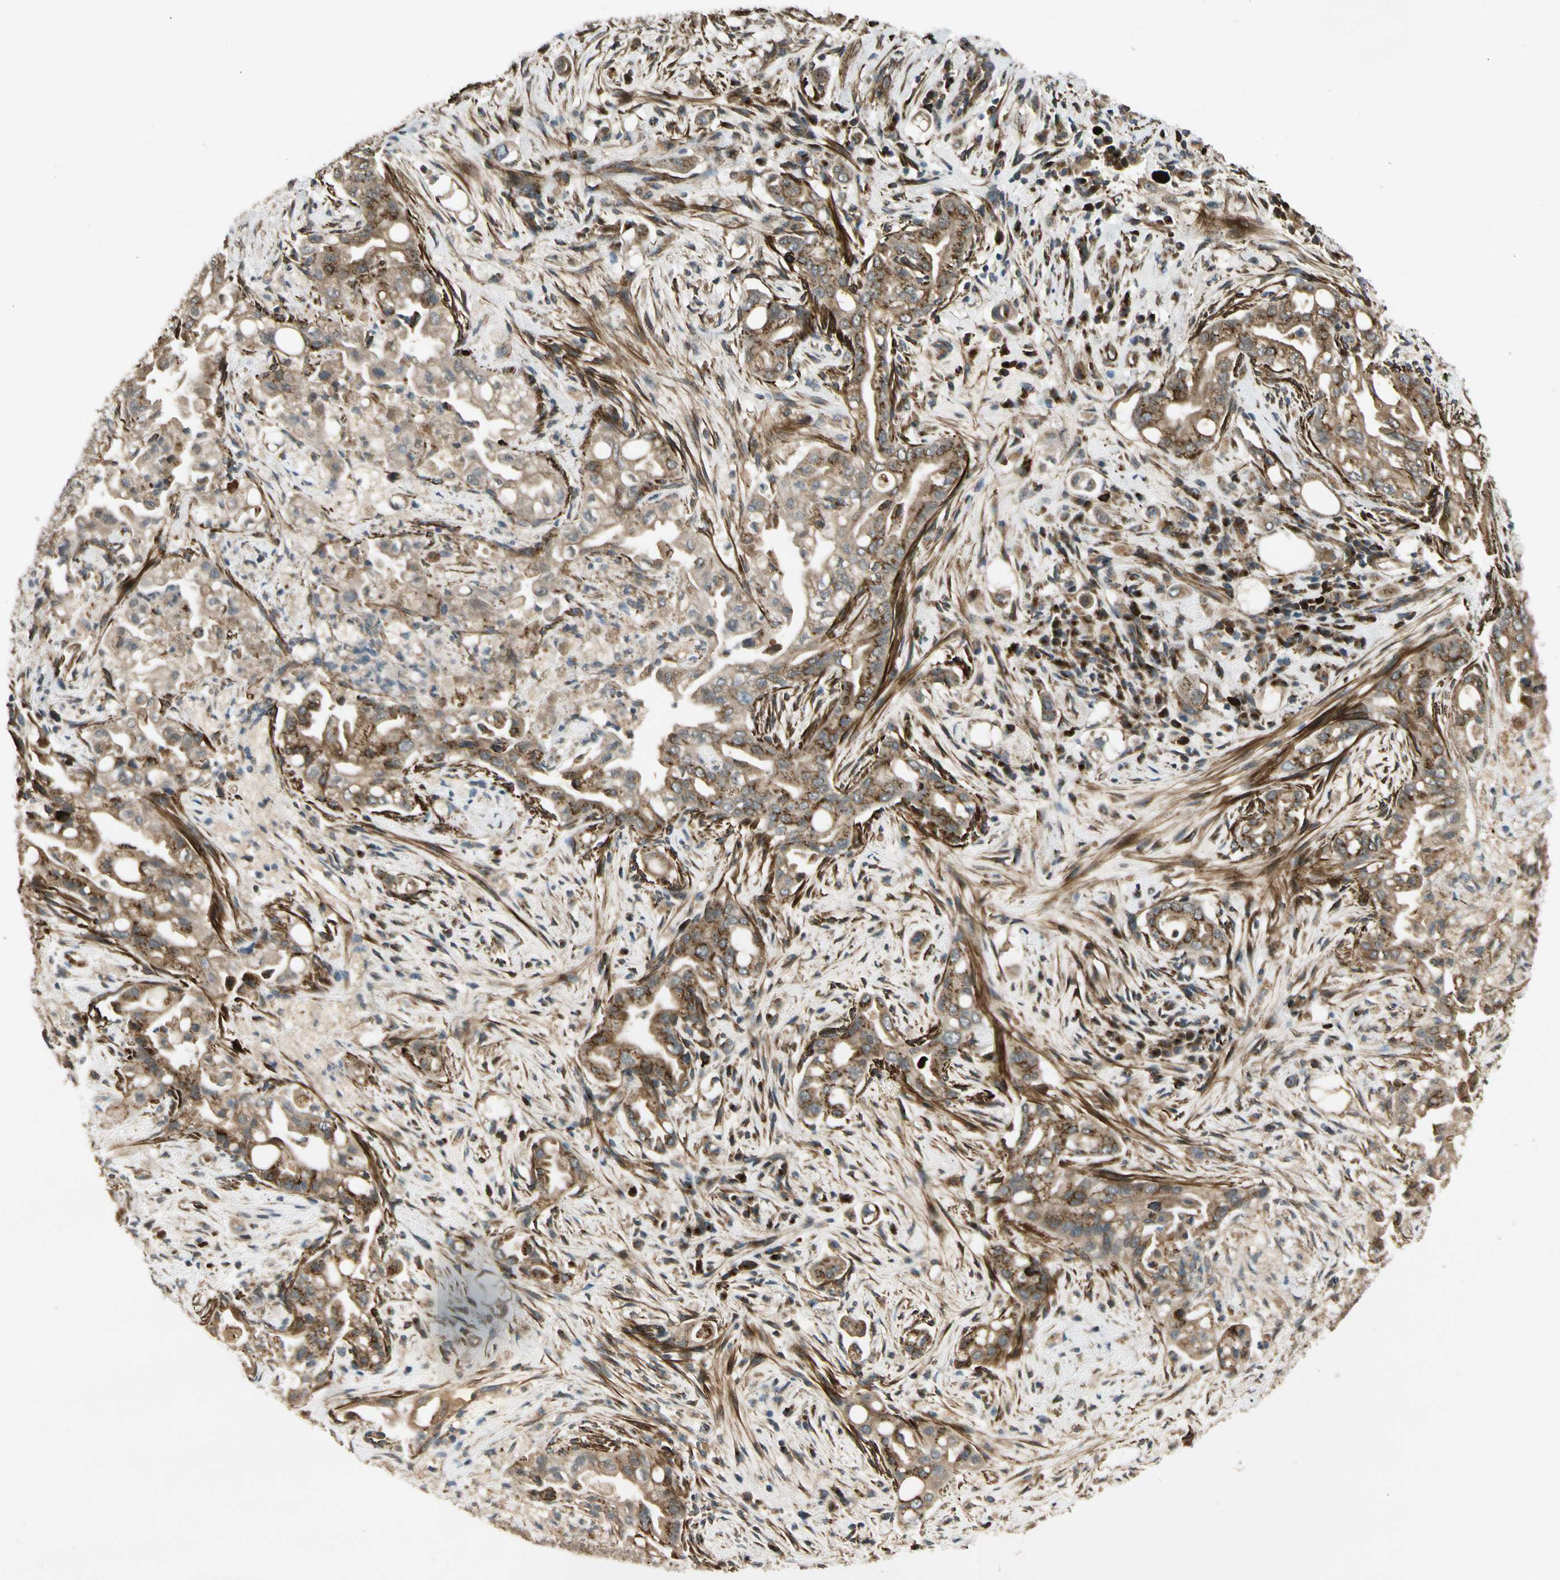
{"staining": {"intensity": "moderate", "quantity": ">75%", "location": "cytoplasmic/membranous"}, "tissue": "liver cancer", "cell_type": "Tumor cells", "image_type": "cancer", "snomed": [{"axis": "morphology", "description": "Cholangiocarcinoma"}, {"axis": "topography", "description": "Liver"}], "caption": "Immunohistochemistry (IHC) image of liver cancer stained for a protein (brown), which reveals medium levels of moderate cytoplasmic/membranous positivity in approximately >75% of tumor cells.", "gene": "GCK", "patient": {"sex": "female", "age": 68}}